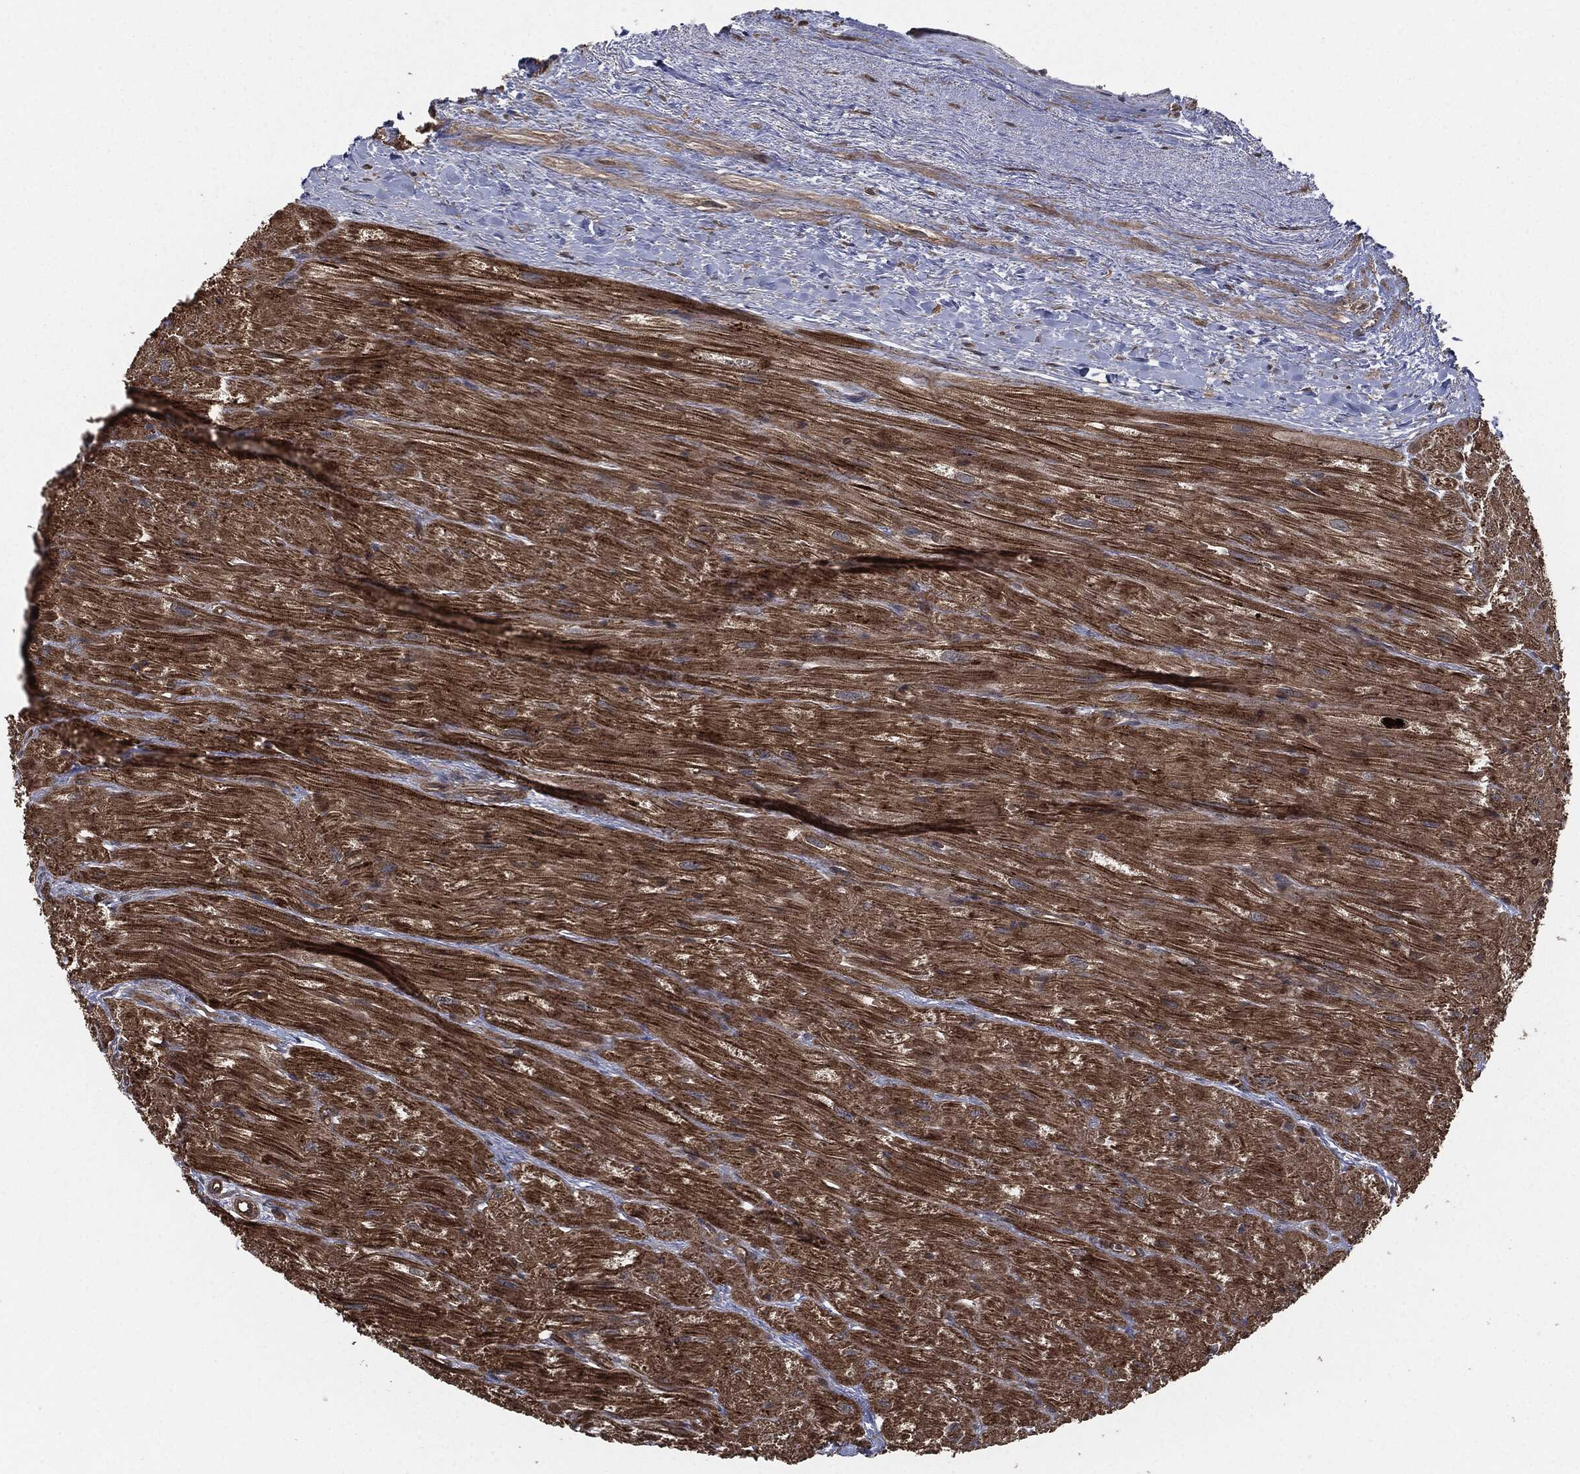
{"staining": {"intensity": "strong", "quantity": "25%-75%", "location": "cytoplasmic/membranous"}, "tissue": "heart muscle", "cell_type": "Cardiomyocytes", "image_type": "normal", "snomed": [{"axis": "morphology", "description": "Normal tissue, NOS"}, {"axis": "topography", "description": "Heart"}], "caption": "Protein expression by immunohistochemistry (IHC) reveals strong cytoplasmic/membranous positivity in approximately 25%-75% of cardiomyocytes in unremarkable heart muscle. The protein of interest is shown in brown color, while the nuclei are stained blue.", "gene": "ERBIN", "patient": {"sex": "male", "age": 62}}